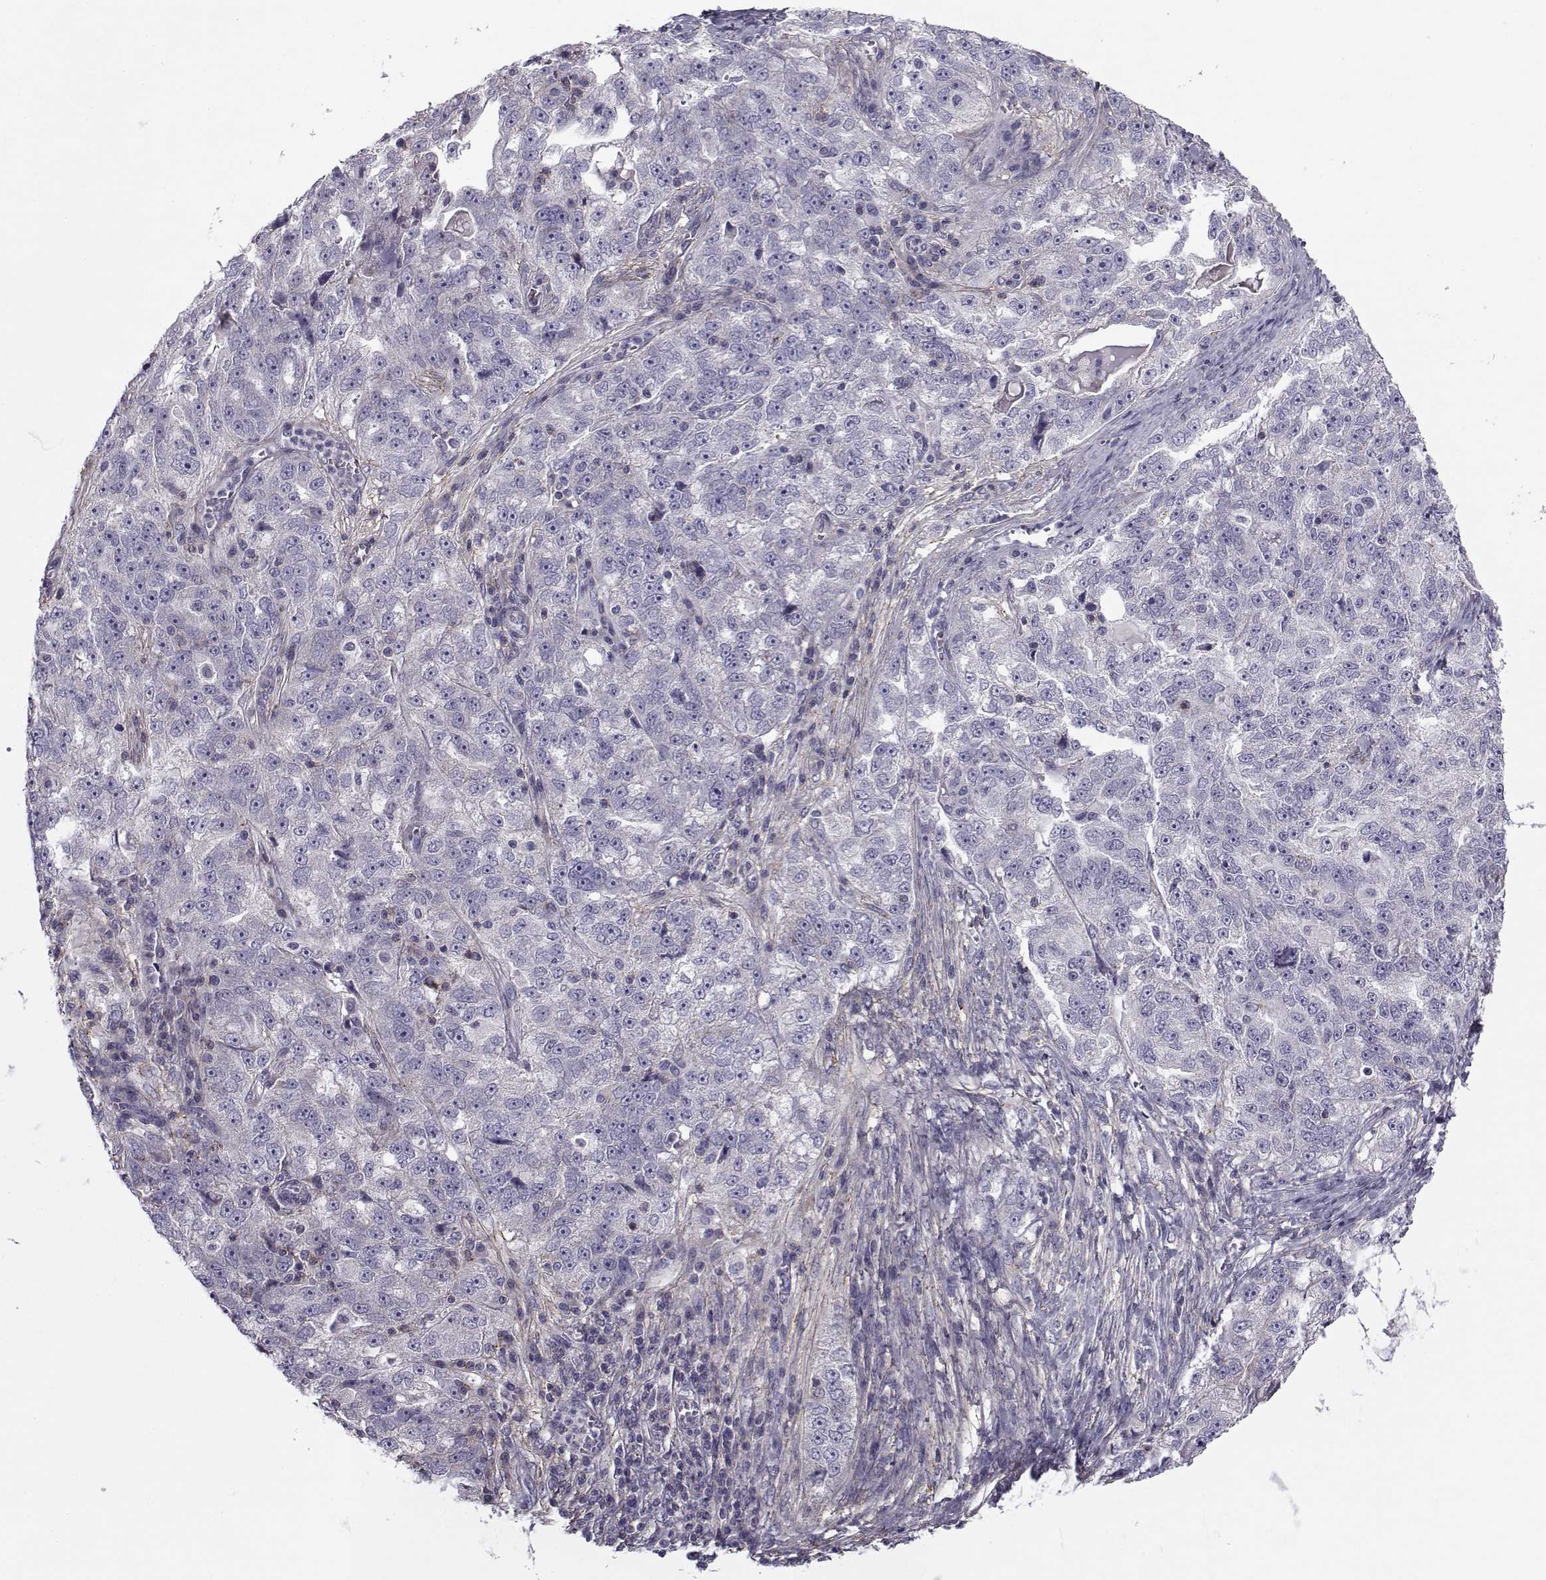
{"staining": {"intensity": "negative", "quantity": "none", "location": "none"}, "tissue": "ovarian cancer", "cell_type": "Tumor cells", "image_type": "cancer", "snomed": [{"axis": "morphology", "description": "Cystadenocarcinoma, serous, NOS"}, {"axis": "topography", "description": "Ovary"}], "caption": "A histopathology image of ovarian cancer stained for a protein displays no brown staining in tumor cells.", "gene": "LRRC27", "patient": {"sex": "female", "age": 51}}